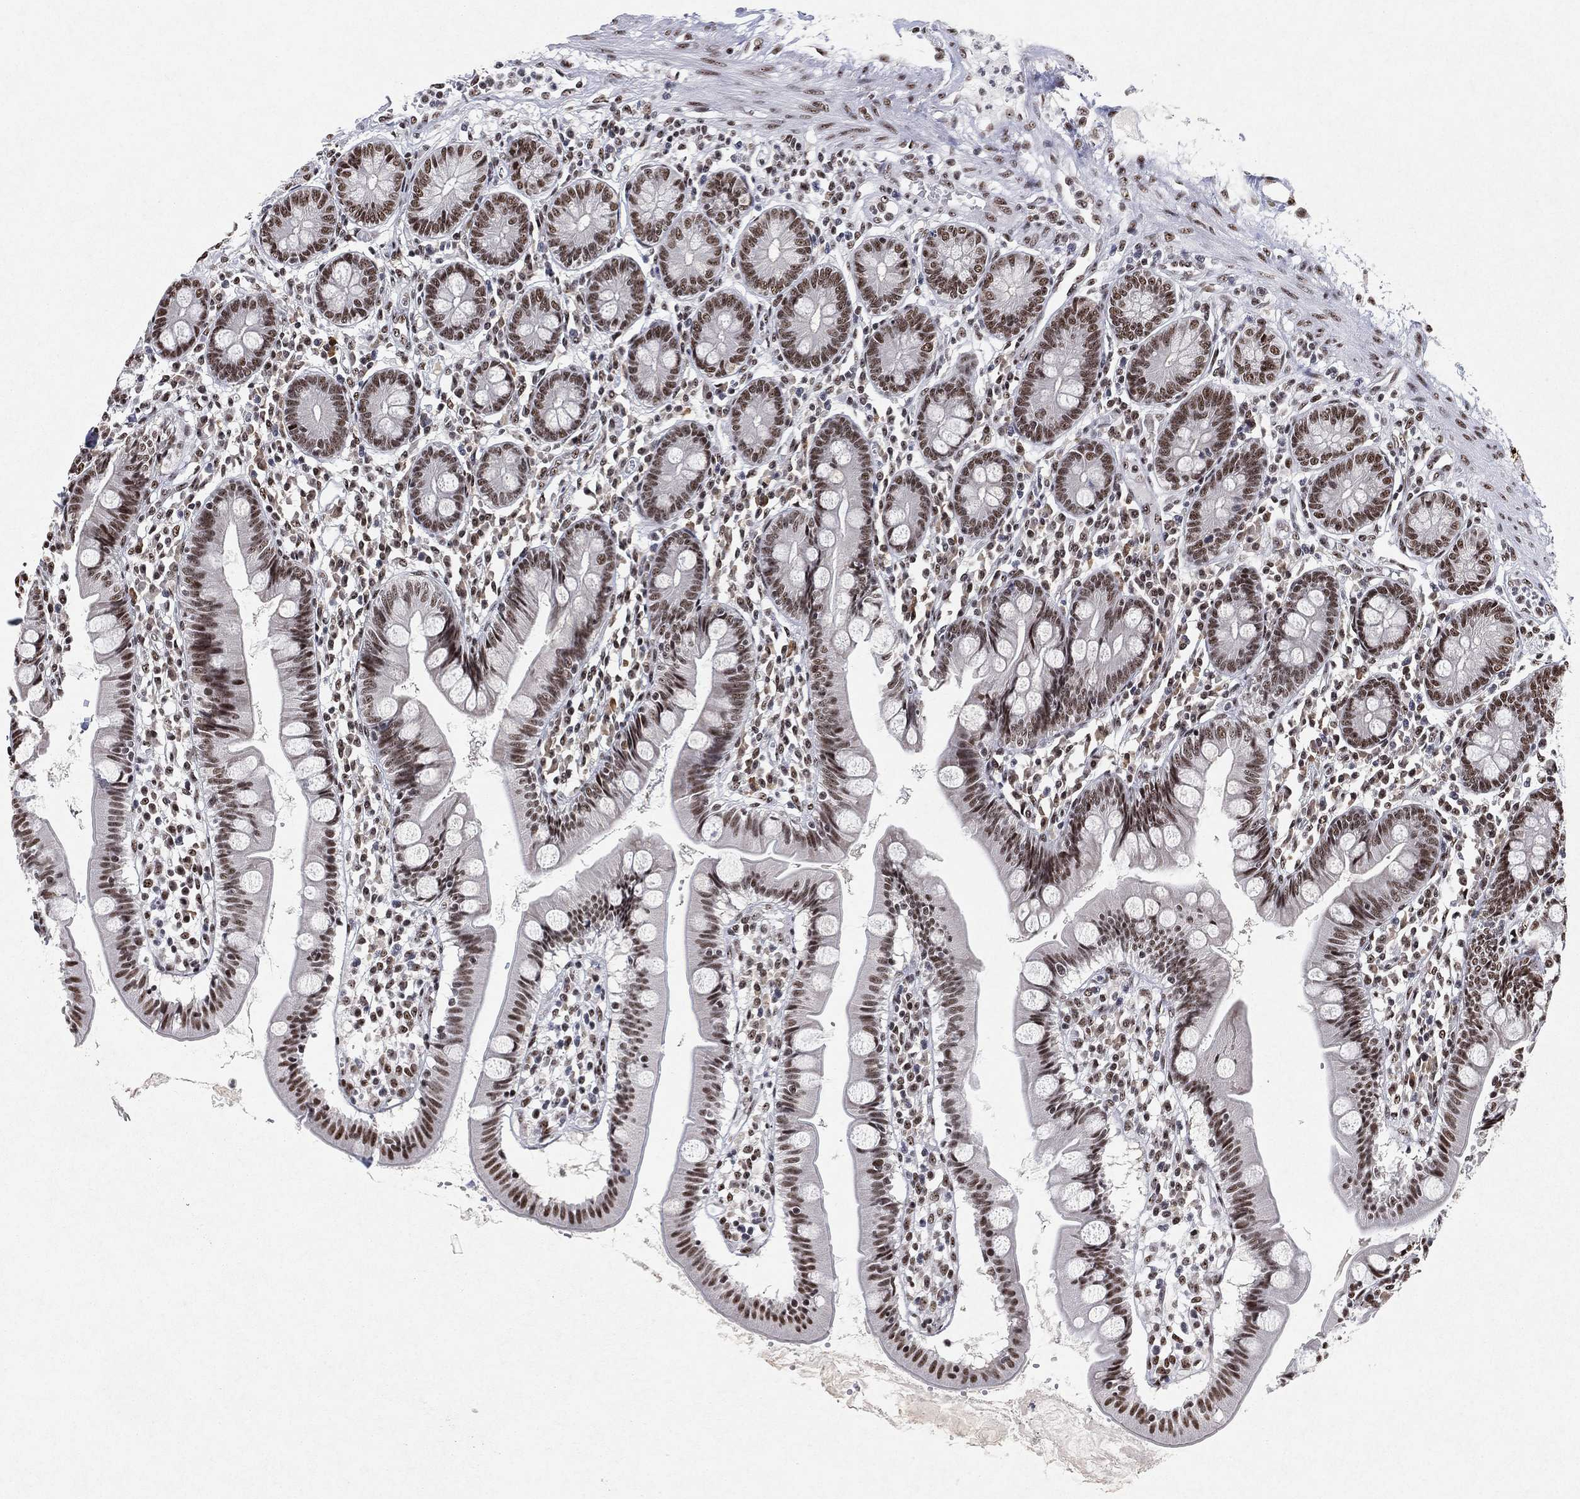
{"staining": {"intensity": "strong", "quantity": ">75%", "location": "nuclear"}, "tissue": "small intestine", "cell_type": "Glandular cells", "image_type": "normal", "snomed": [{"axis": "morphology", "description": "Normal tissue, NOS"}, {"axis": "topography", "description": "Small intestine"}], "caption": "Benign small intestine was stained to show a protein in brown. There is high levels of strong nuclear positivity in approximately >75% of glandular cells.", "gene": "DDX27", "patient": {"sex": "male", "age": 88}}